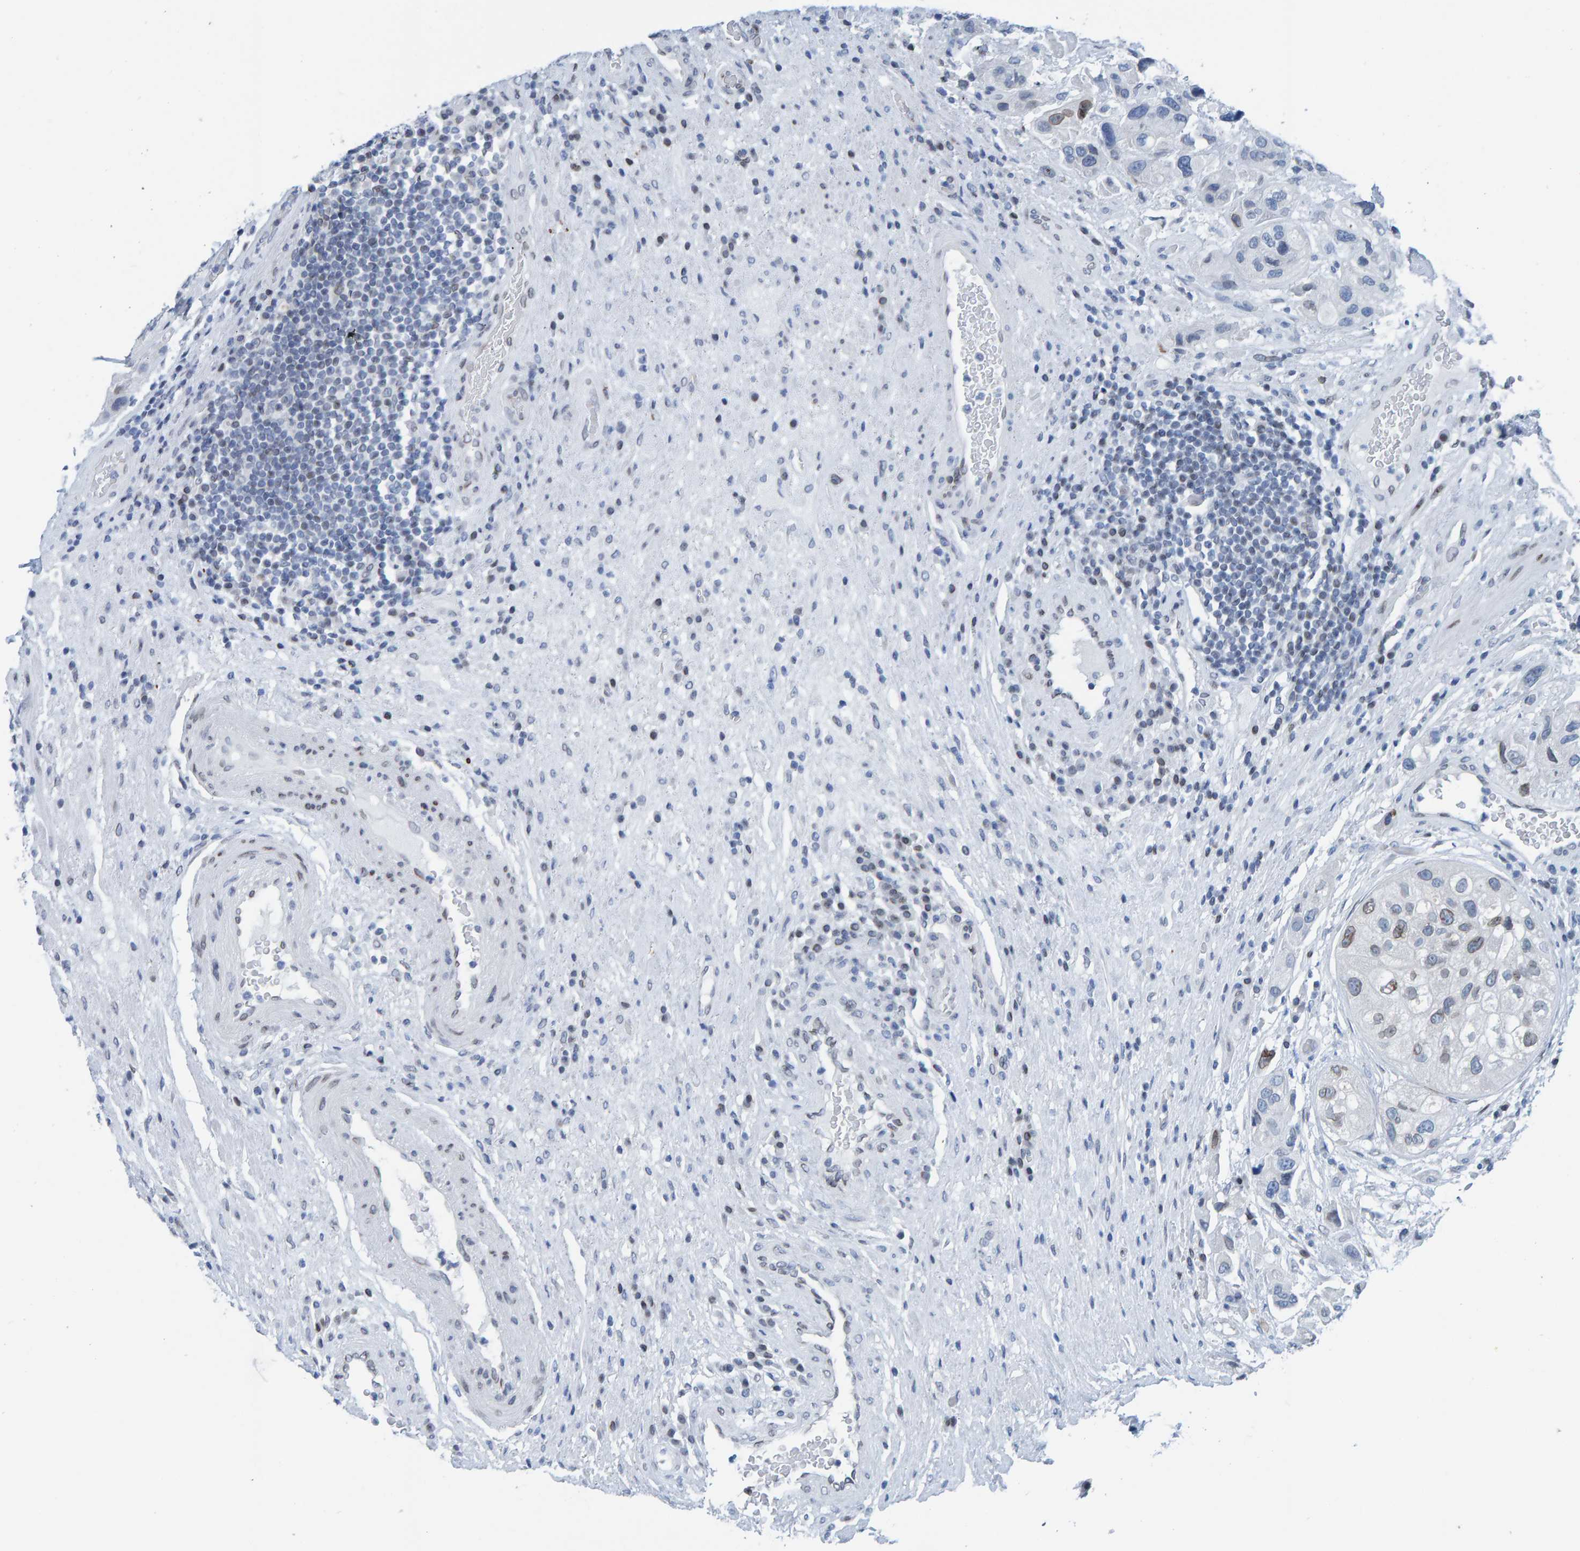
{"staining": {"intensity": "weak", "quantity": "<25%", "location": "cytoplasmic/membranous,nuclear"}, "tissue": "urothelial cancer", "cell_type": "Tumor cells", "image_type": "cancer", "snomed": [{"axis": "morphology", "description": "Urothelial carcinoma, High grade"}, {"axis": "topography", "description": "Urinary bladder"}], "caption": "Immunohistochemistry (IHC) histopathology image of neoplastic tissue: human urothelial carcinoma (high-grade) stained with DAB (3,3'-diaminobenzidine) displays no significant protein expression in tumor cells.", "gene": "LMNB2", "patient": {"sex": "female", "age": 64}}